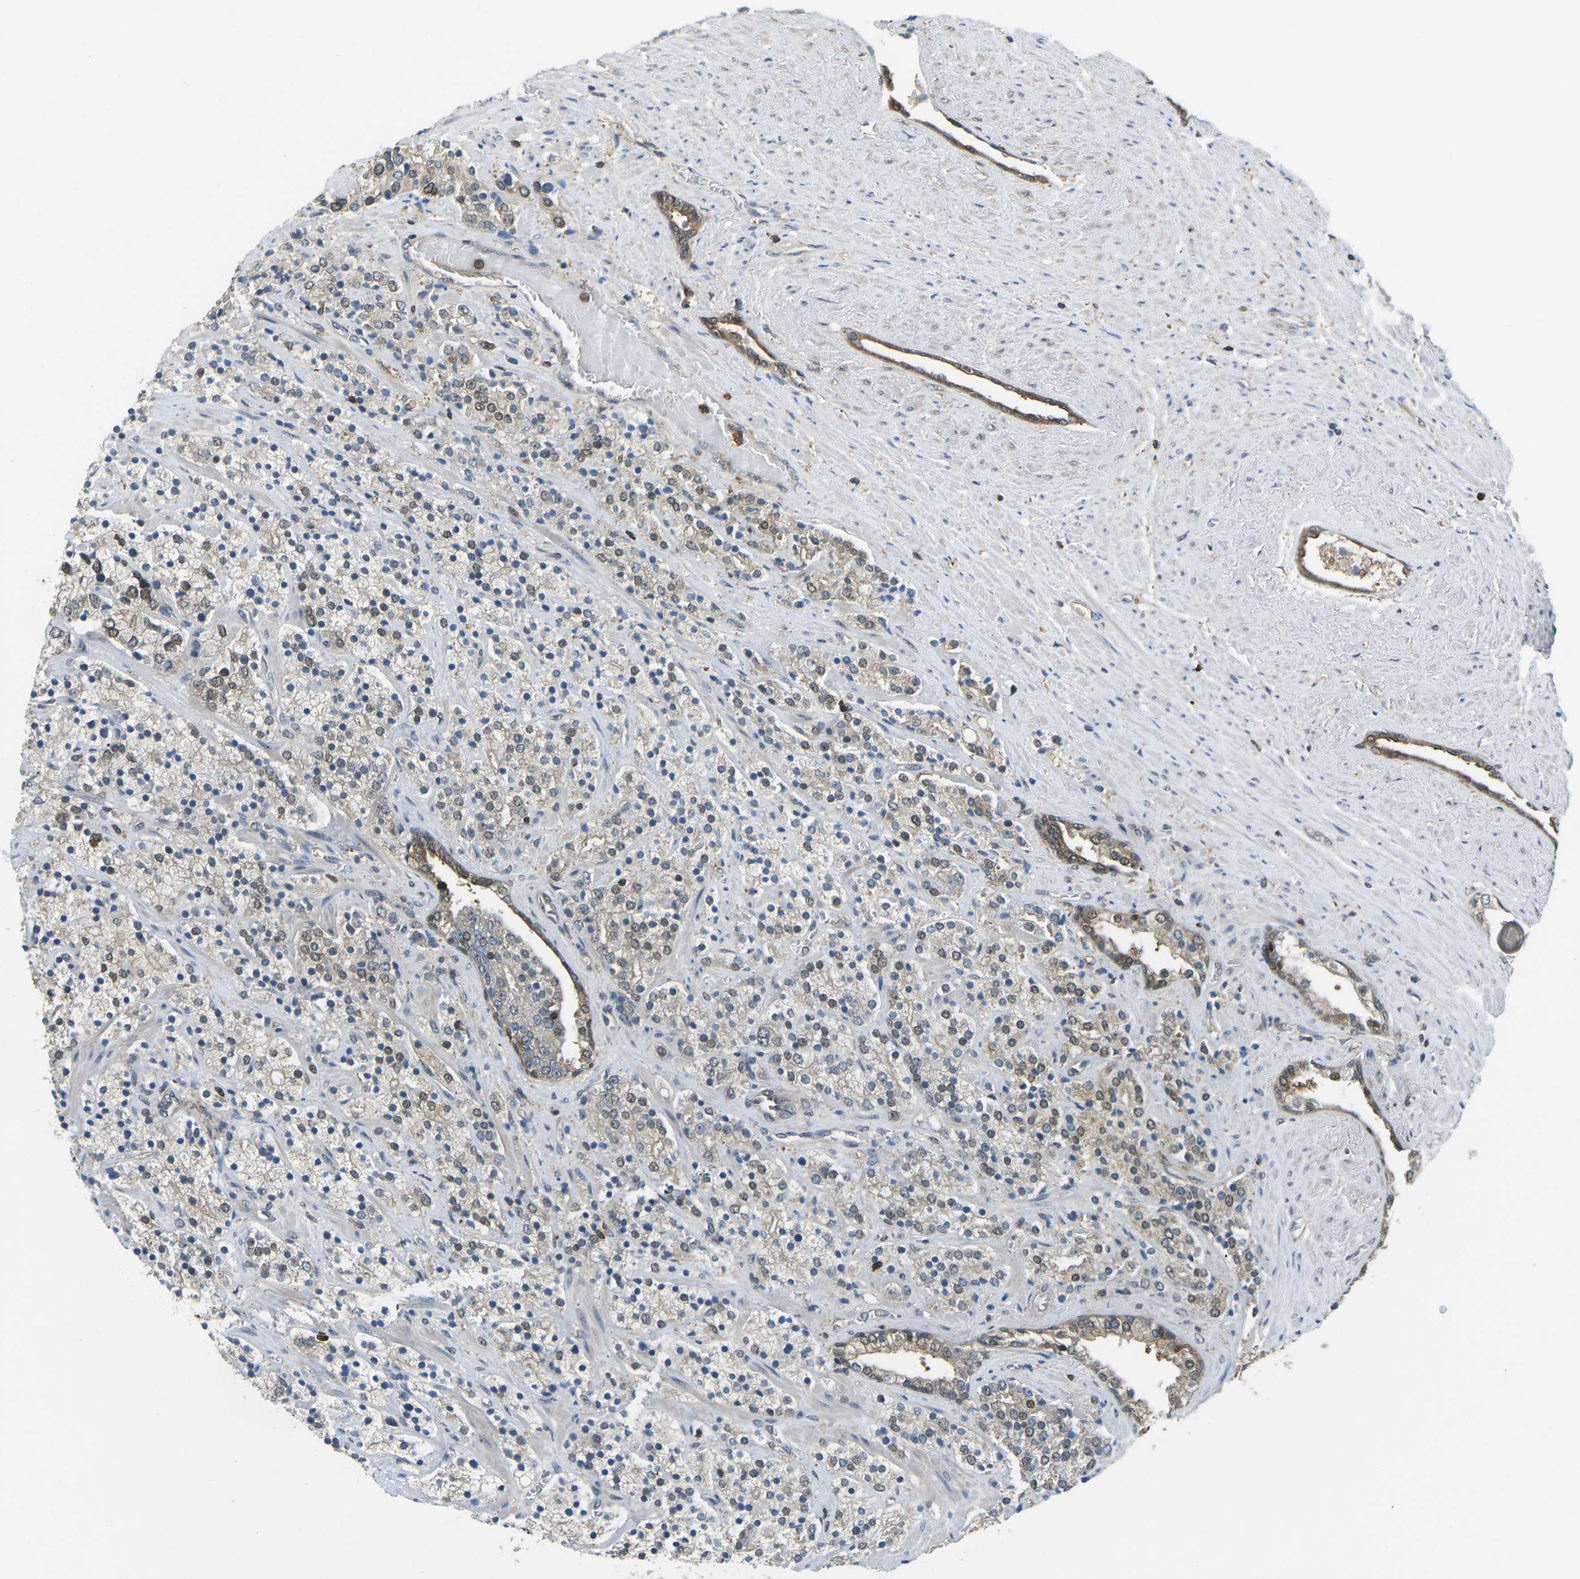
{"staining": {"intensity": "moderate", "quantity": ">75%", "location": "cytoplasmic/membranous,nuclear"}, "tissue": "prostate cancer", "cell_type": "Tumor cells", "image_type": "cancer", "snomed": [{"axis": "morphology", "description": "Adenocarcinoma, High grade"}, {"axis": "topography", "description": "Prostate"}], "caption": "Approximately >75% of tumor cells in human prostate cancer show moderate cytoplasmic/membranous and nuclear protein staining as visualized by brown immunohistochemical staining.", "gene": "PIEZO2", "patient": {"sex": "male", "age": 71}}